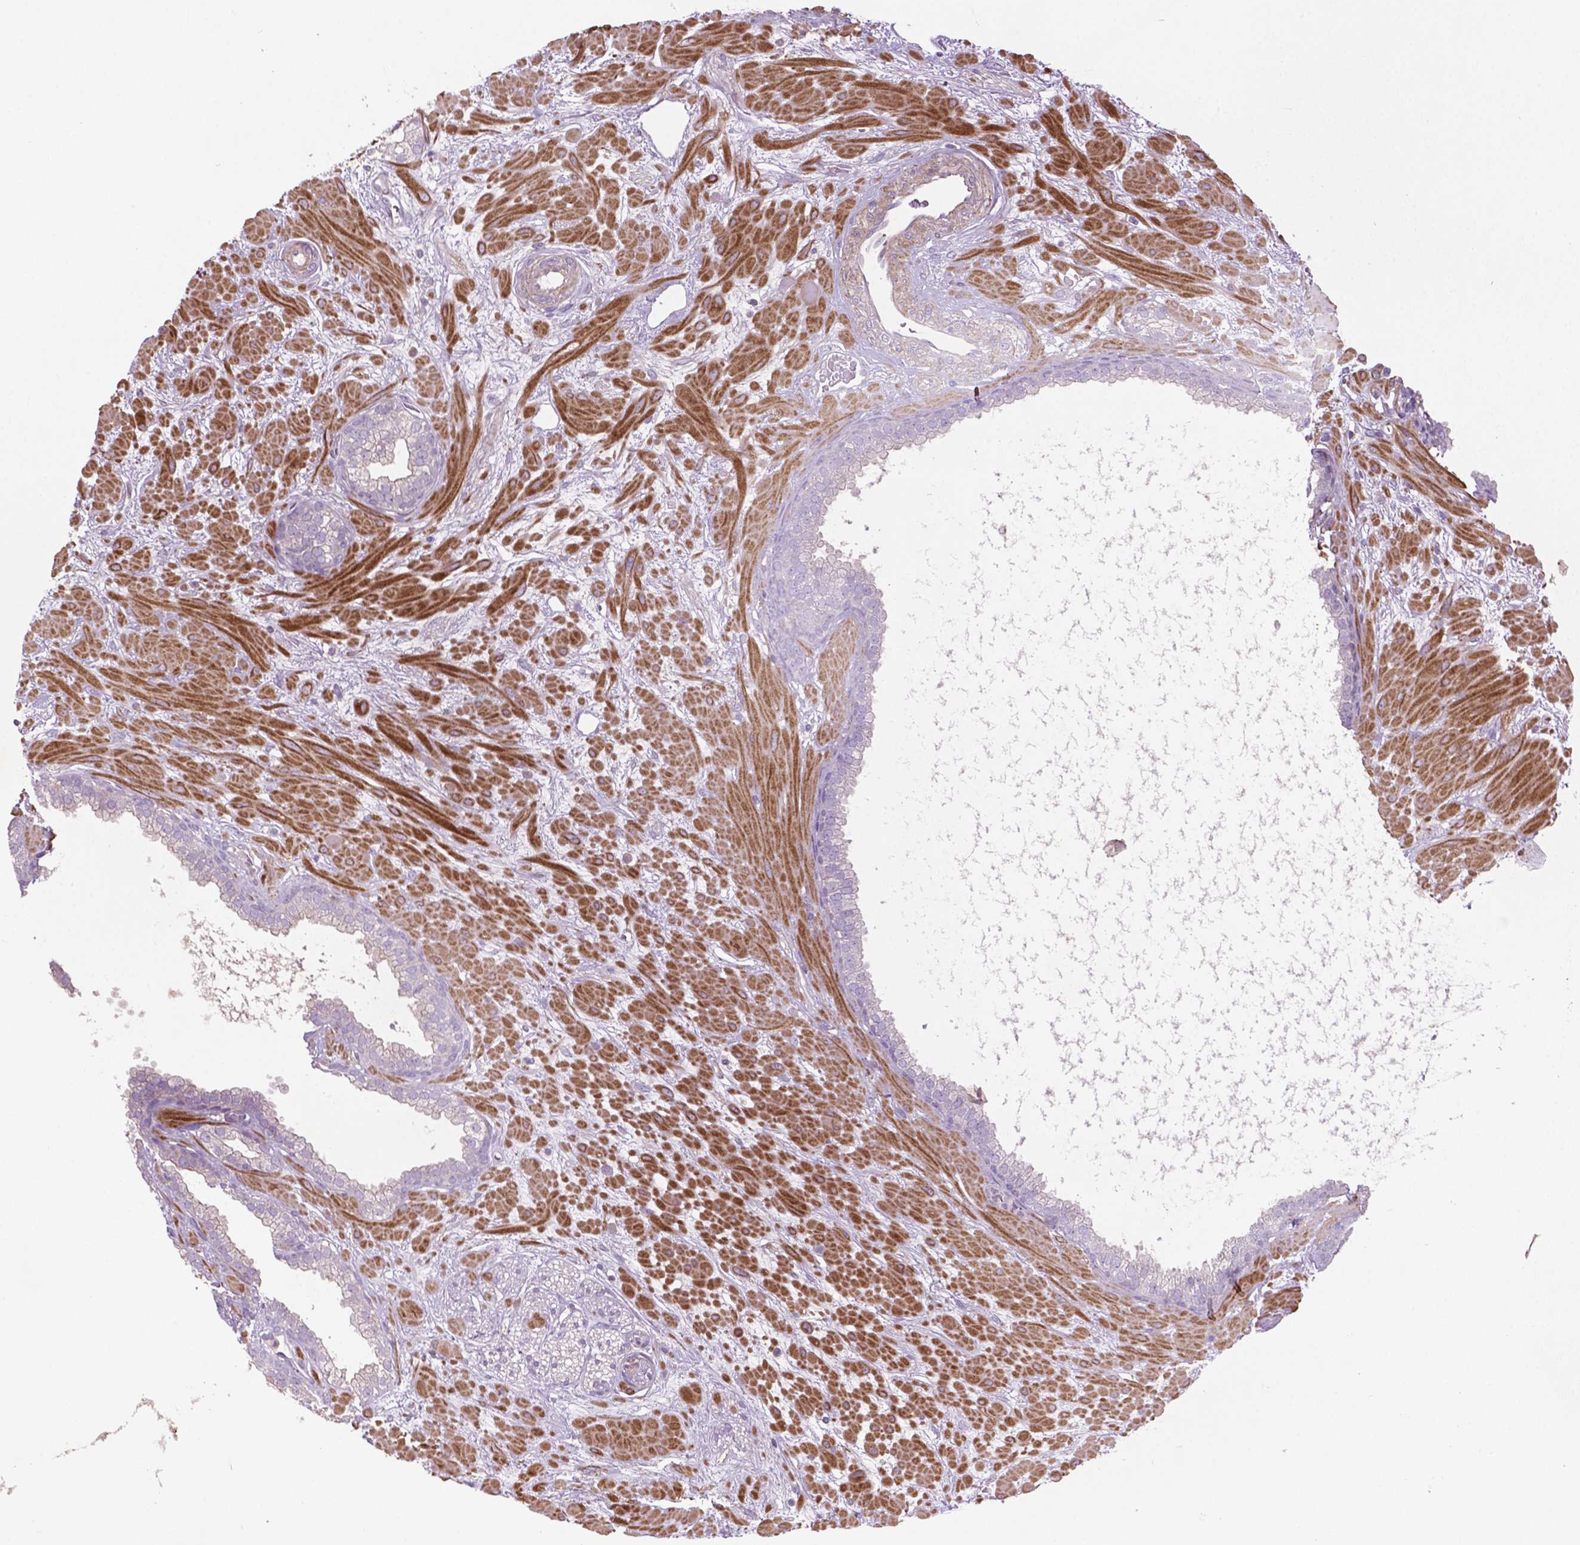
{"staining": {"intensity": "negative", "quantity": "none", "location": "none"}, "tissue": "prostate cancer", "cell_type": "Tumor cells", "image_type": "cancer", "snomed": [{"axis": "morphology", "description": "Adenocarcinoma, Low grade"}, {"axis": "topography", "description": "Prostate"}], "caption": "High power microscopy photomicrograph of an IHC photomicrograph of prostate cancer, revealing no significant positivity in tumor cells.", "gene": "BMP4", "patient": {"sex": "male", "age": 68}}